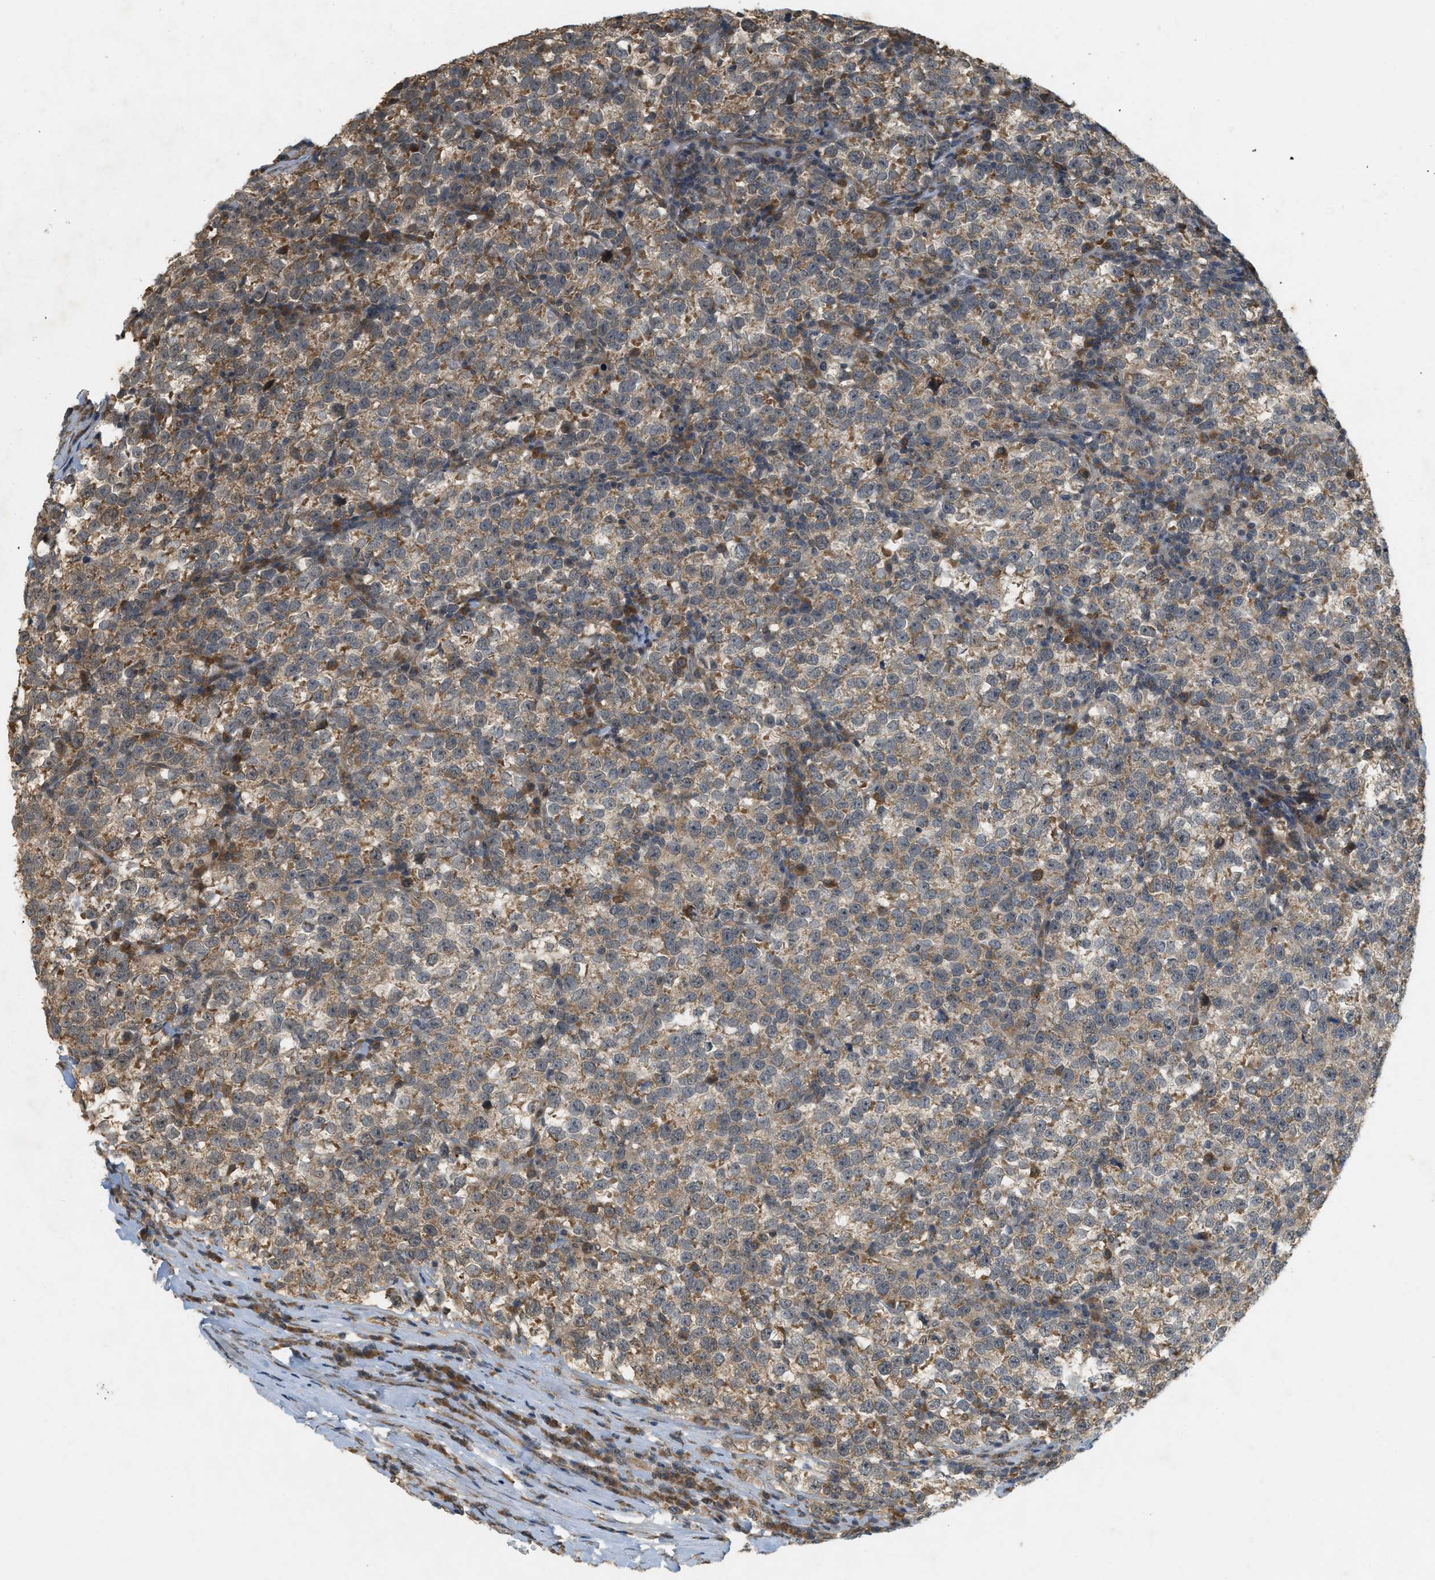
{"staining": {"intensity": "moderate", "quantity": "<25%", "location": "cytoplasmic/membranous"}, "tissue": "testis cancer", "cell_type": "Tumor cells", "image_type": "cancer", "snomed": [{"axis": "morphology", "description": "Normal tissue, NOS"}, {"axis": "morphology", "description": "Seminoma, NOS"}, {"axis": "topography", "description": "Testis"}], "caption": "Immunohistochemistry micrograph of testis cancer stained for a protein (brown), which demonstrates low levels of moderate cytoplasmic/membranous positivity in approximately <25% of tumor cells.", "gene": "PRKD1", "patient": {"sex": "male", "age": 43}}